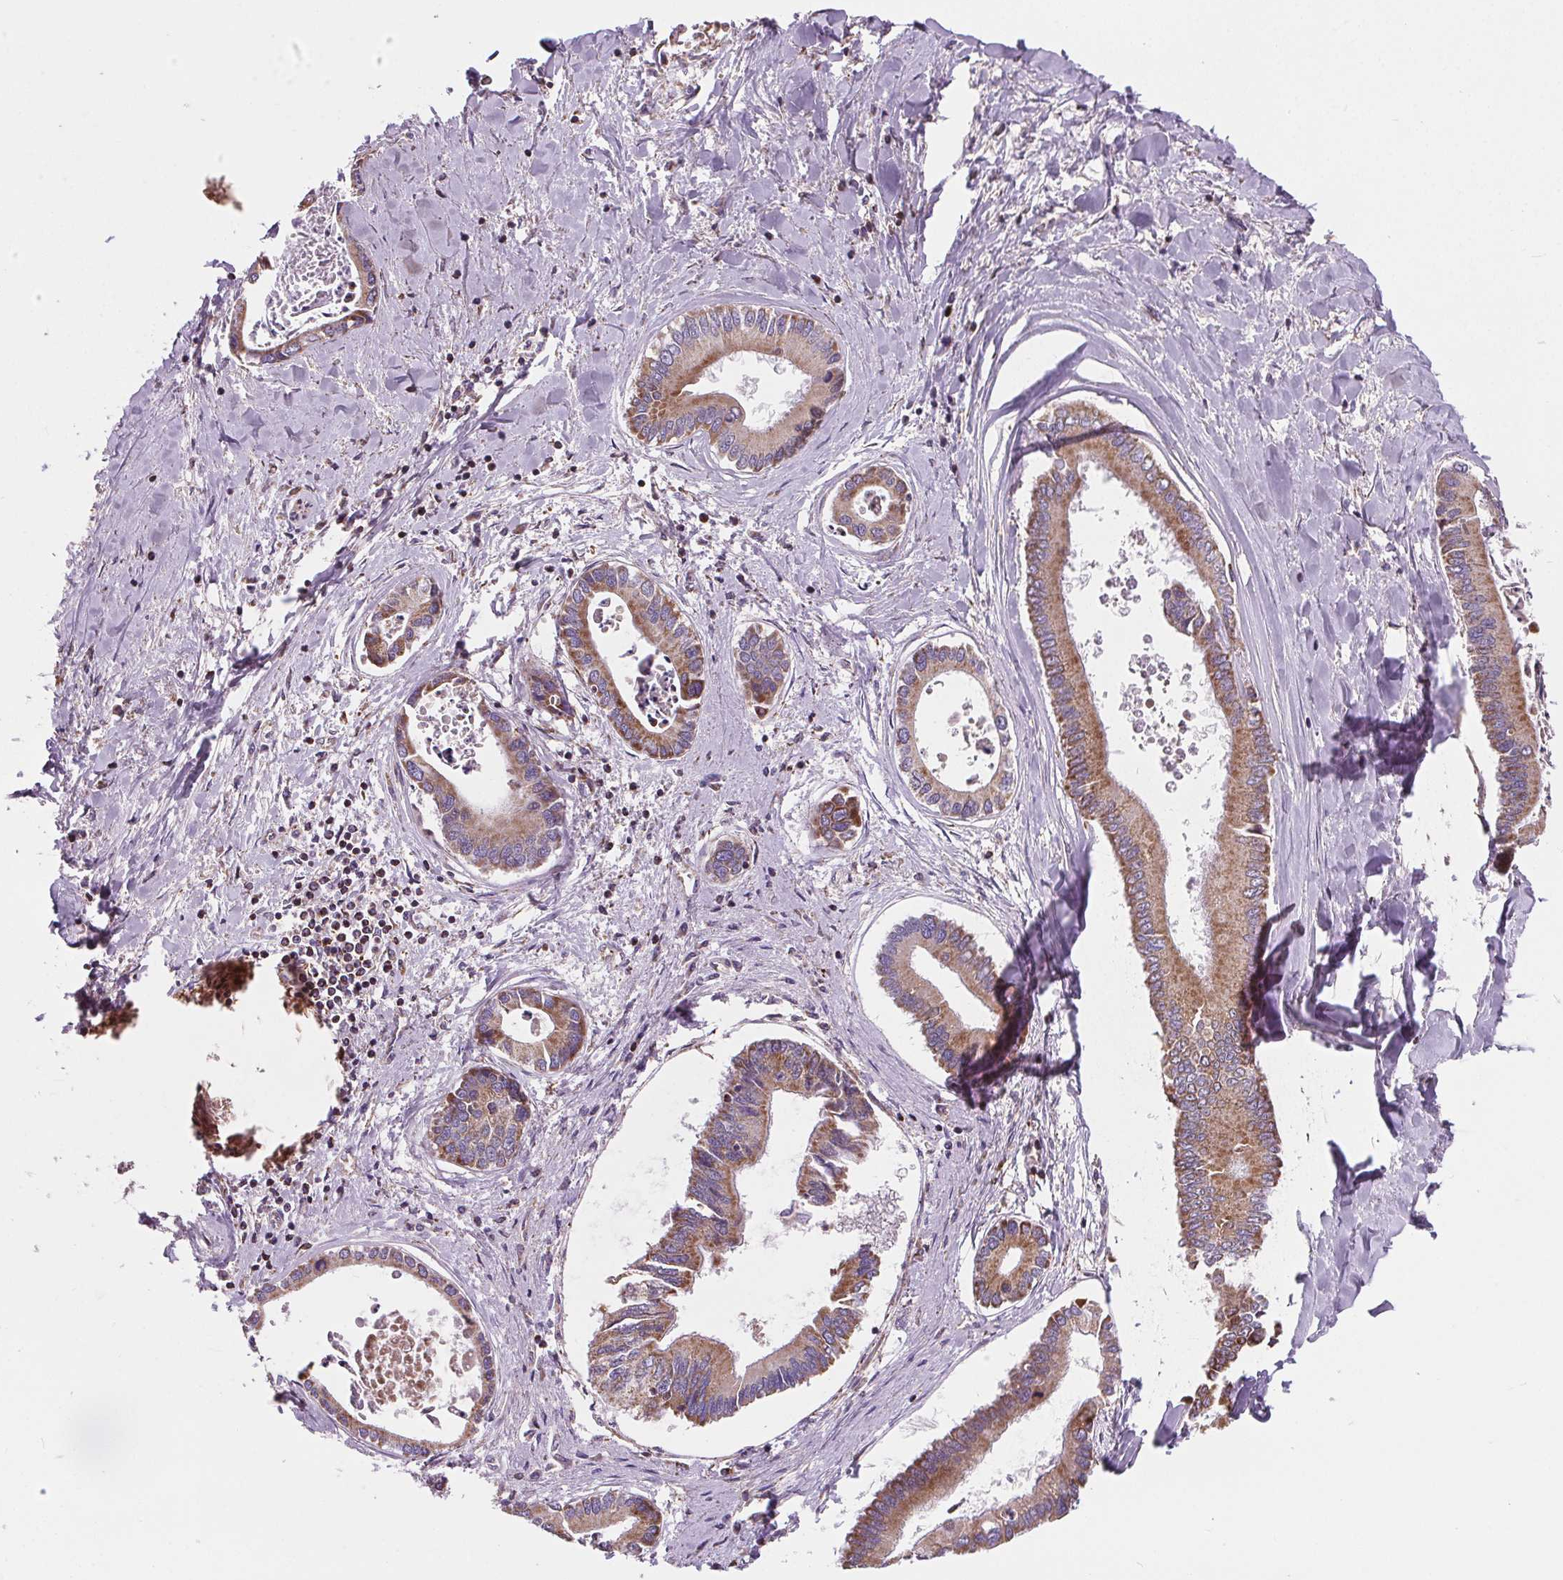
{"staining": {"intensity": "moderate", "quantity": ">75%", "location": "cytoplasmic/membranous"}, "tissue": "liver cancer", "cell_type": "Tumor cells", "image_type": "cancer", "snomed": [{"axis": "morphology", "description": "Cholangiocarcinoma"}, {"axis": "topography", "description": "Liver"}], "caption": "The histopathology image demonstrates a brown stain indicating the presence of a protein in the cytoplasmic/membranous of tumor cells in liver cancer.", "gene": "GOLT1B", "patient": {"sex": "male", "age": 66}}